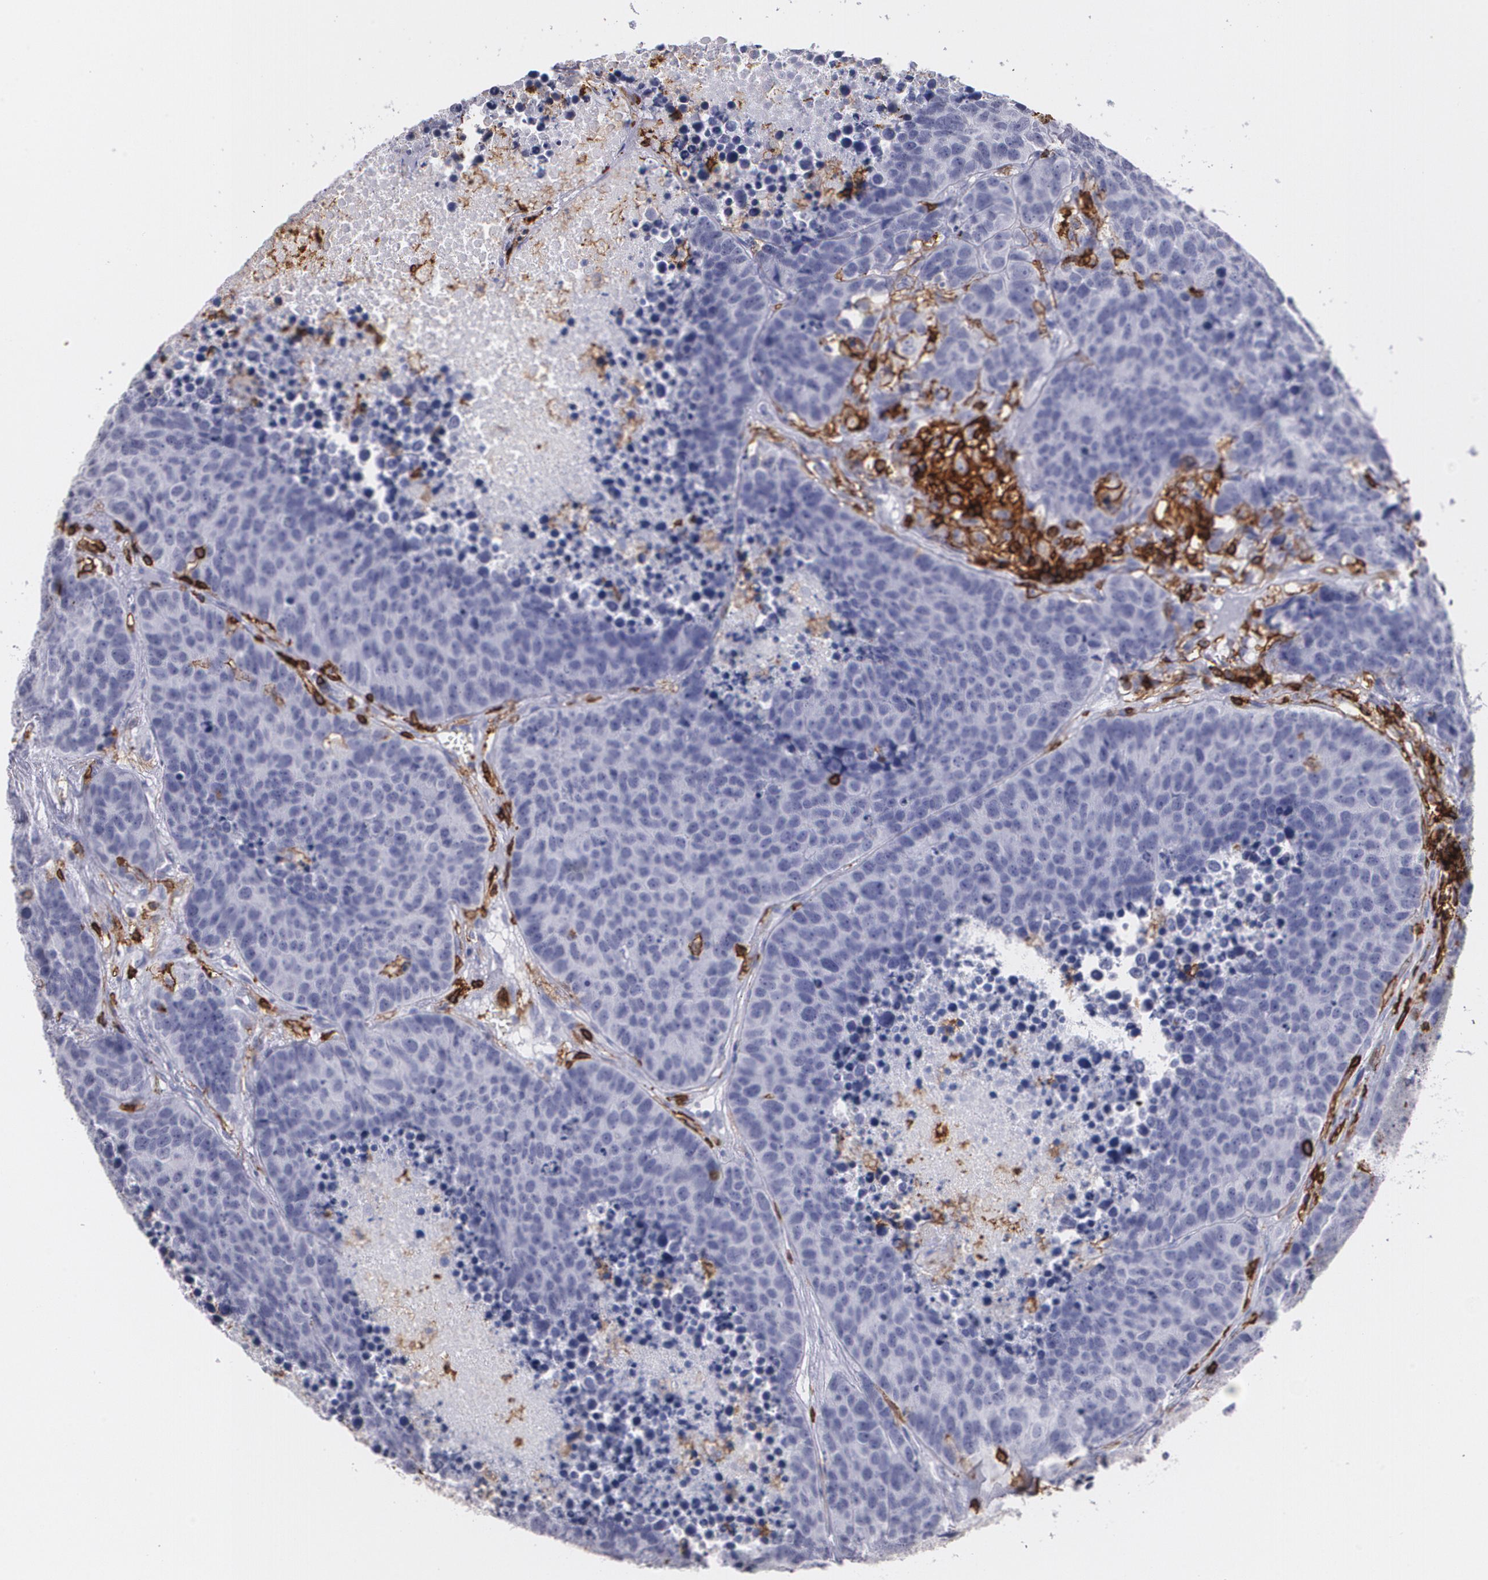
{"staining": {"intensity": "negative", "quantity": "none", "location": "none"}, "tissue": "carcinoid", "cell_type": "Tumor cells", "image_type": "cancer", "snomed": [{"axis": "morphology", "description": "Carcinoid, malignant, NOS"}, {"axis": "topography", "description": "Lung"}], "caption": "High magnification brightfield microscopy of carcinoid stained with DAB (3,3'-diaminobenzidine) (brown) and counterstained with hematoxylin (blue): tumor cells show no significant expression.", "gene": "PTPRC", "patient": {"sex": "male", "age": 60}}